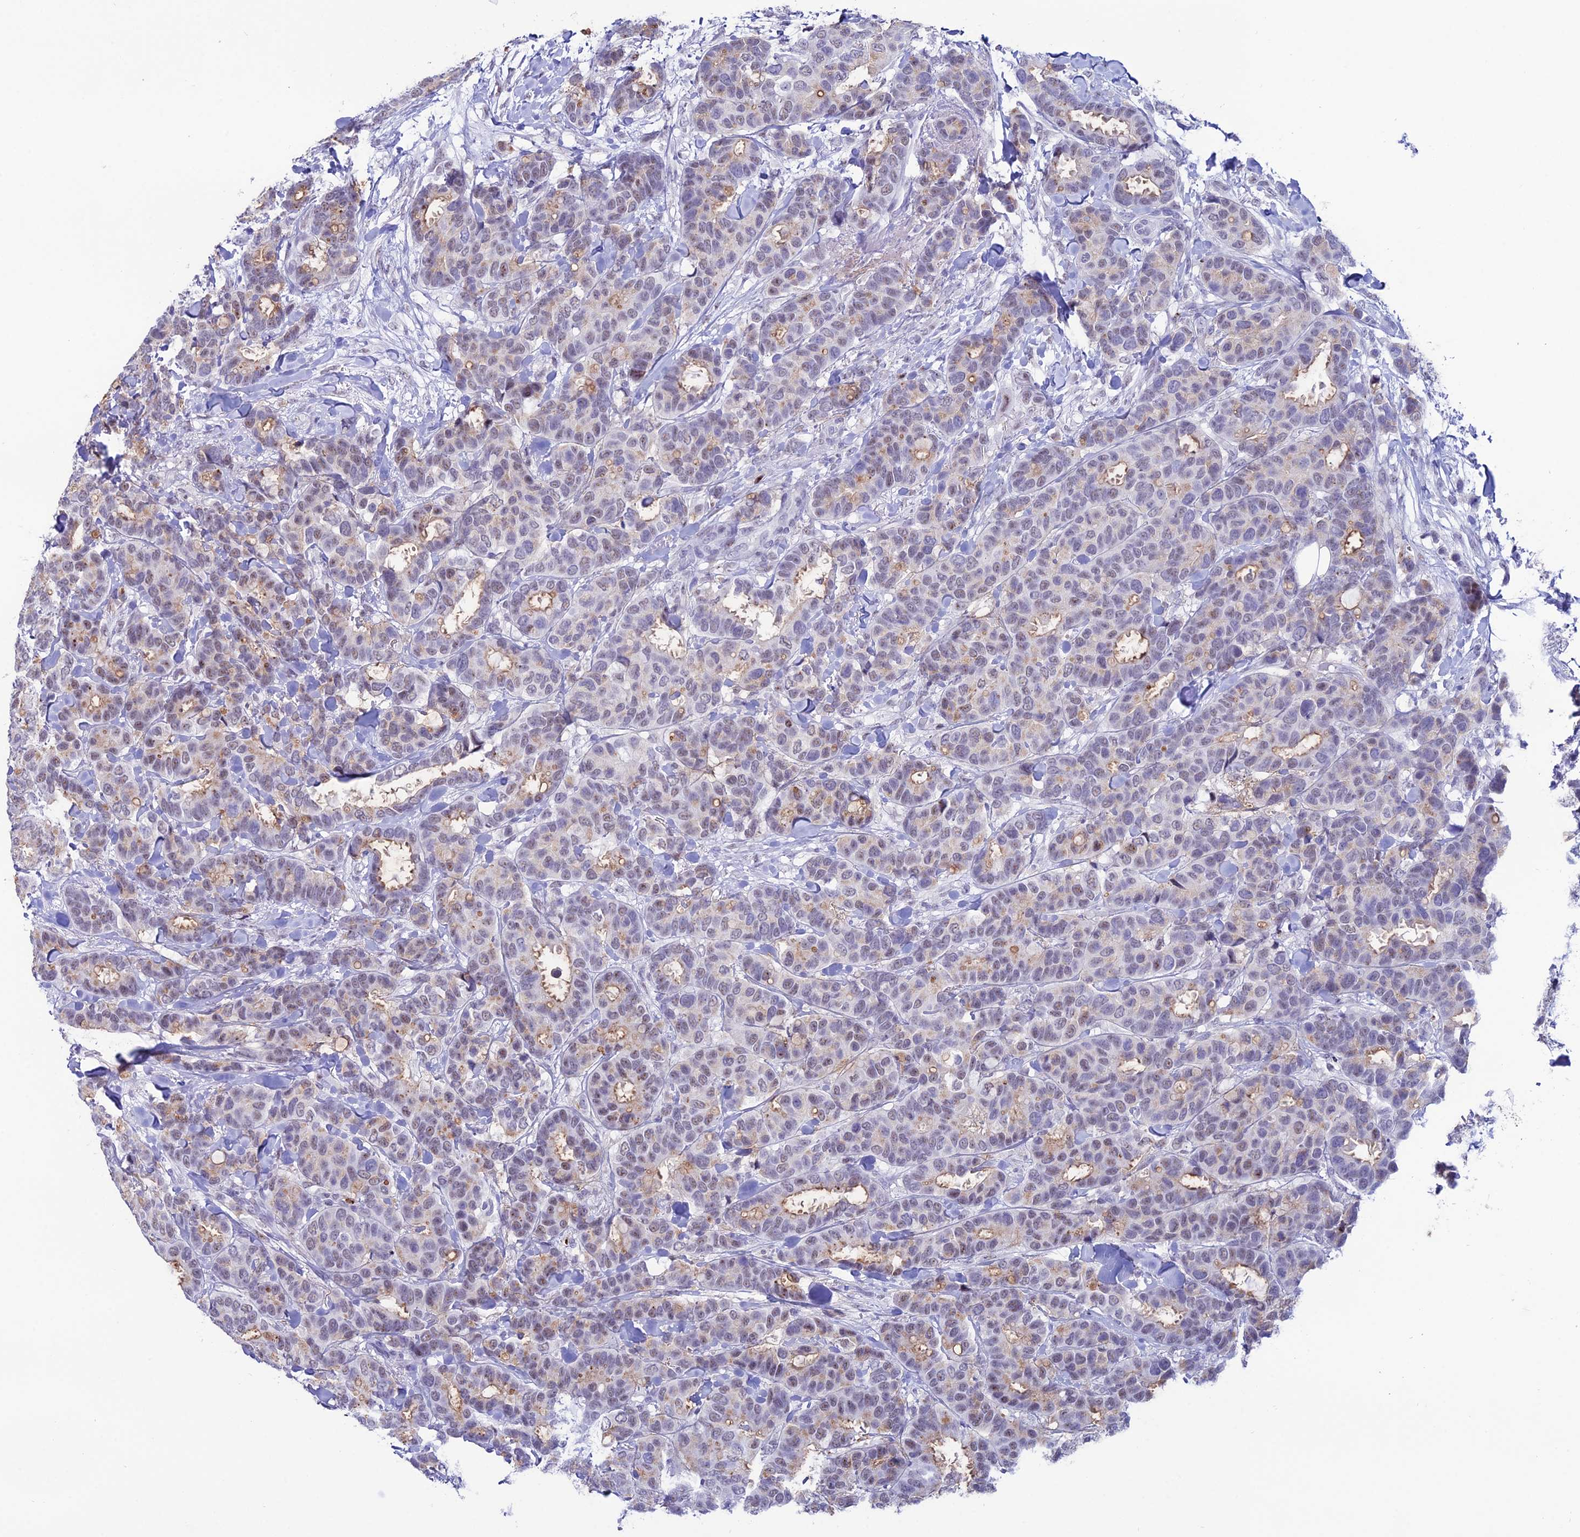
{"staining": {"intensity": "weak", "quantity": "25%-75%", "location": "nuclear"}, "tissue": "breast cancer", "cell_type": "Tumor cells", "image_type": "cancer", "snomed": [{"axis": "morphology", "description": "Normal tissue, NOS"}, {"axis": "morphology", "description": "Duct carcinoma"}, {"axis": "topography", "description": "Breast"}], "caption": "A micrograph of human breast cancer stained for a protein reveals weak nuclear brown staining in tumor cells.", "gene": "MFSD2B", "patient": {"sex": "female", "age": 87}}